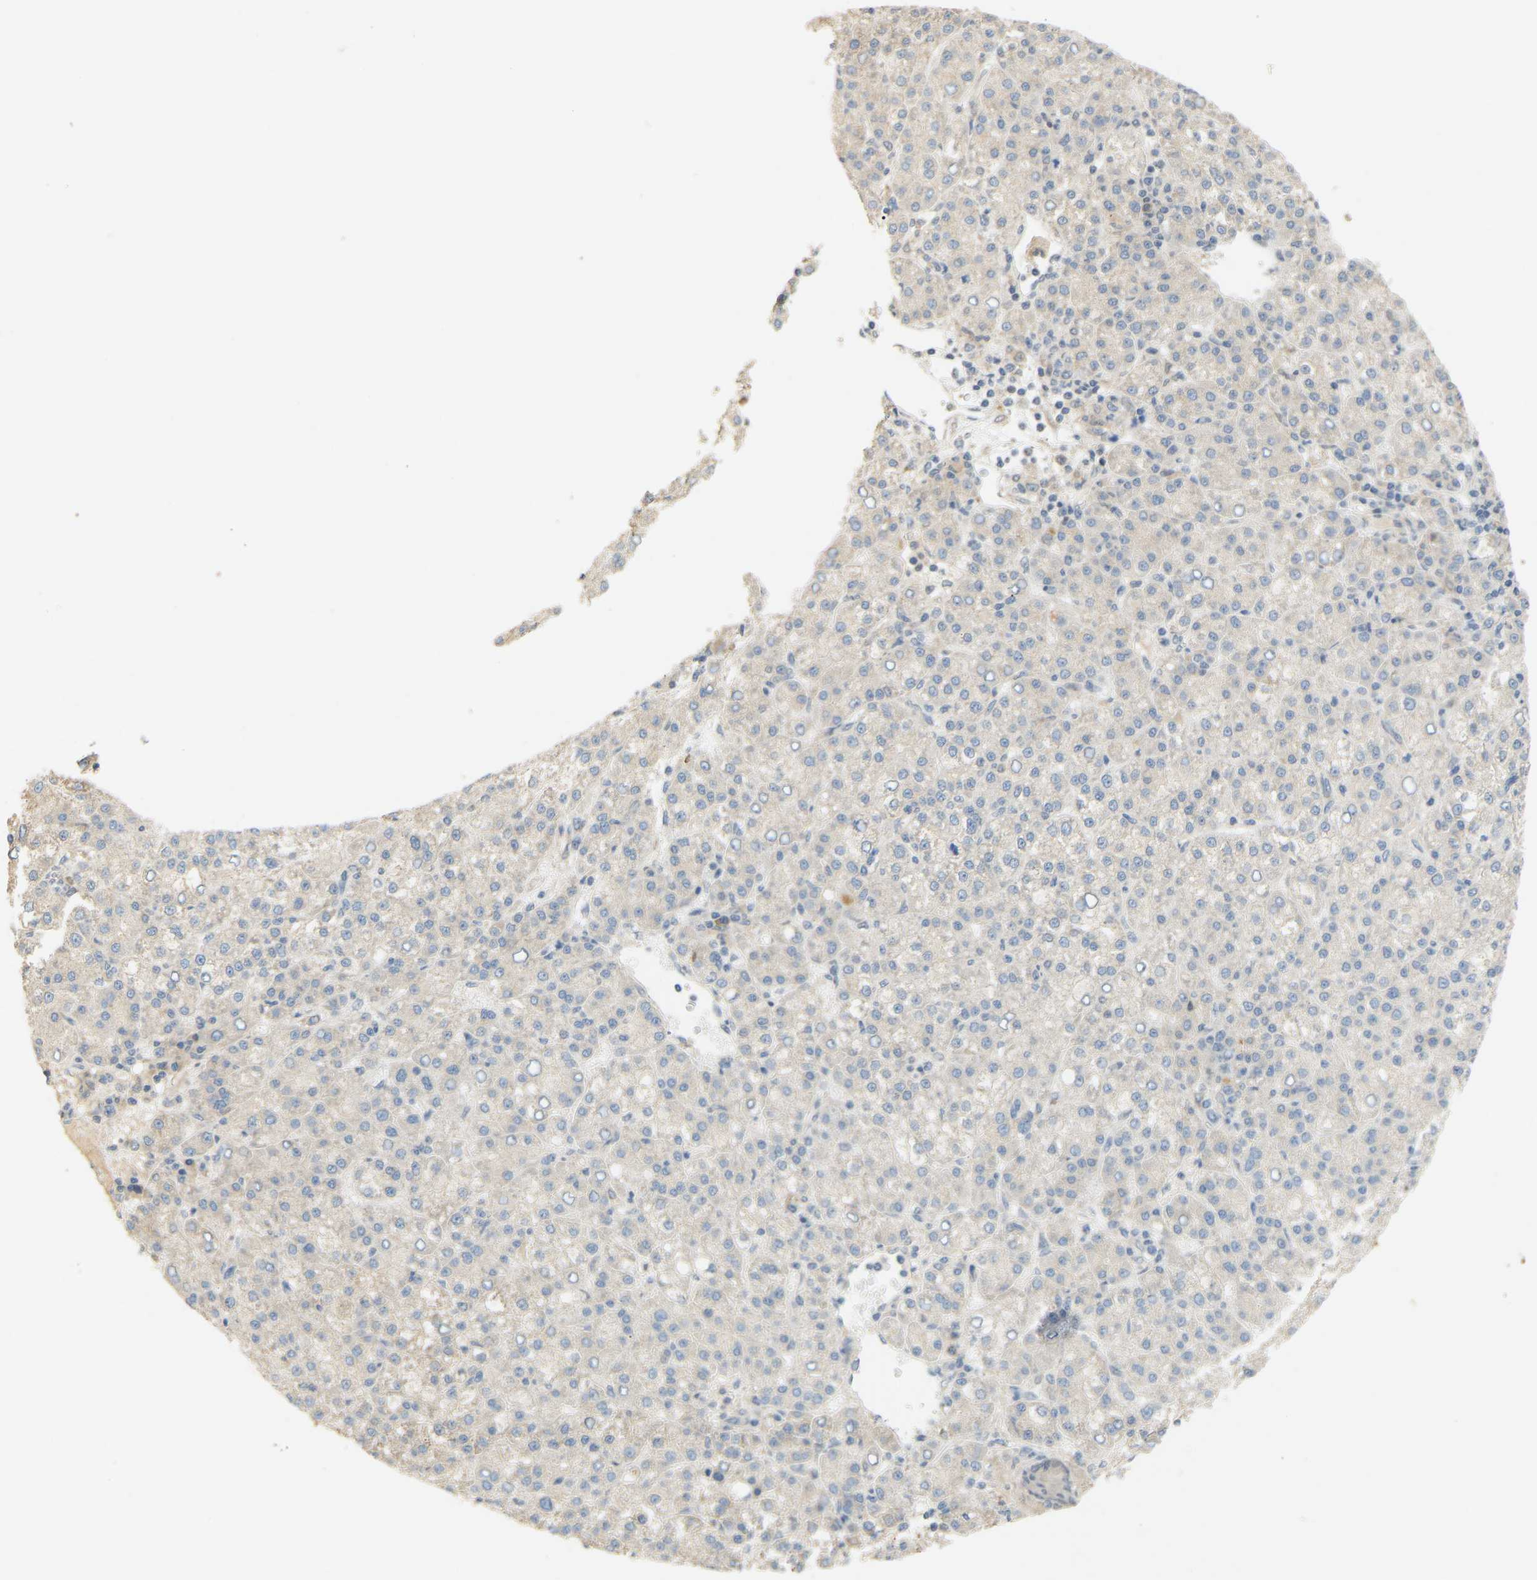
{"staining": {"intensity": "negative", "quantity": "none", "location": "none"}, "tissue": "liver cancer", "cell_type": "Tumor cells", "image_type": "cancer", "snomed": [{"axis": "morphology", "description": "Carcinoma, Hepatocellular, NOS"}, {"axis": "topography", "description": "Liver"}], "caption": "Tumor cells are negative for brown protein staining in hepatocellular carcinoma (liver).", "gene": "PTPN4", "patient": {"sex": "female", "age": 58}}